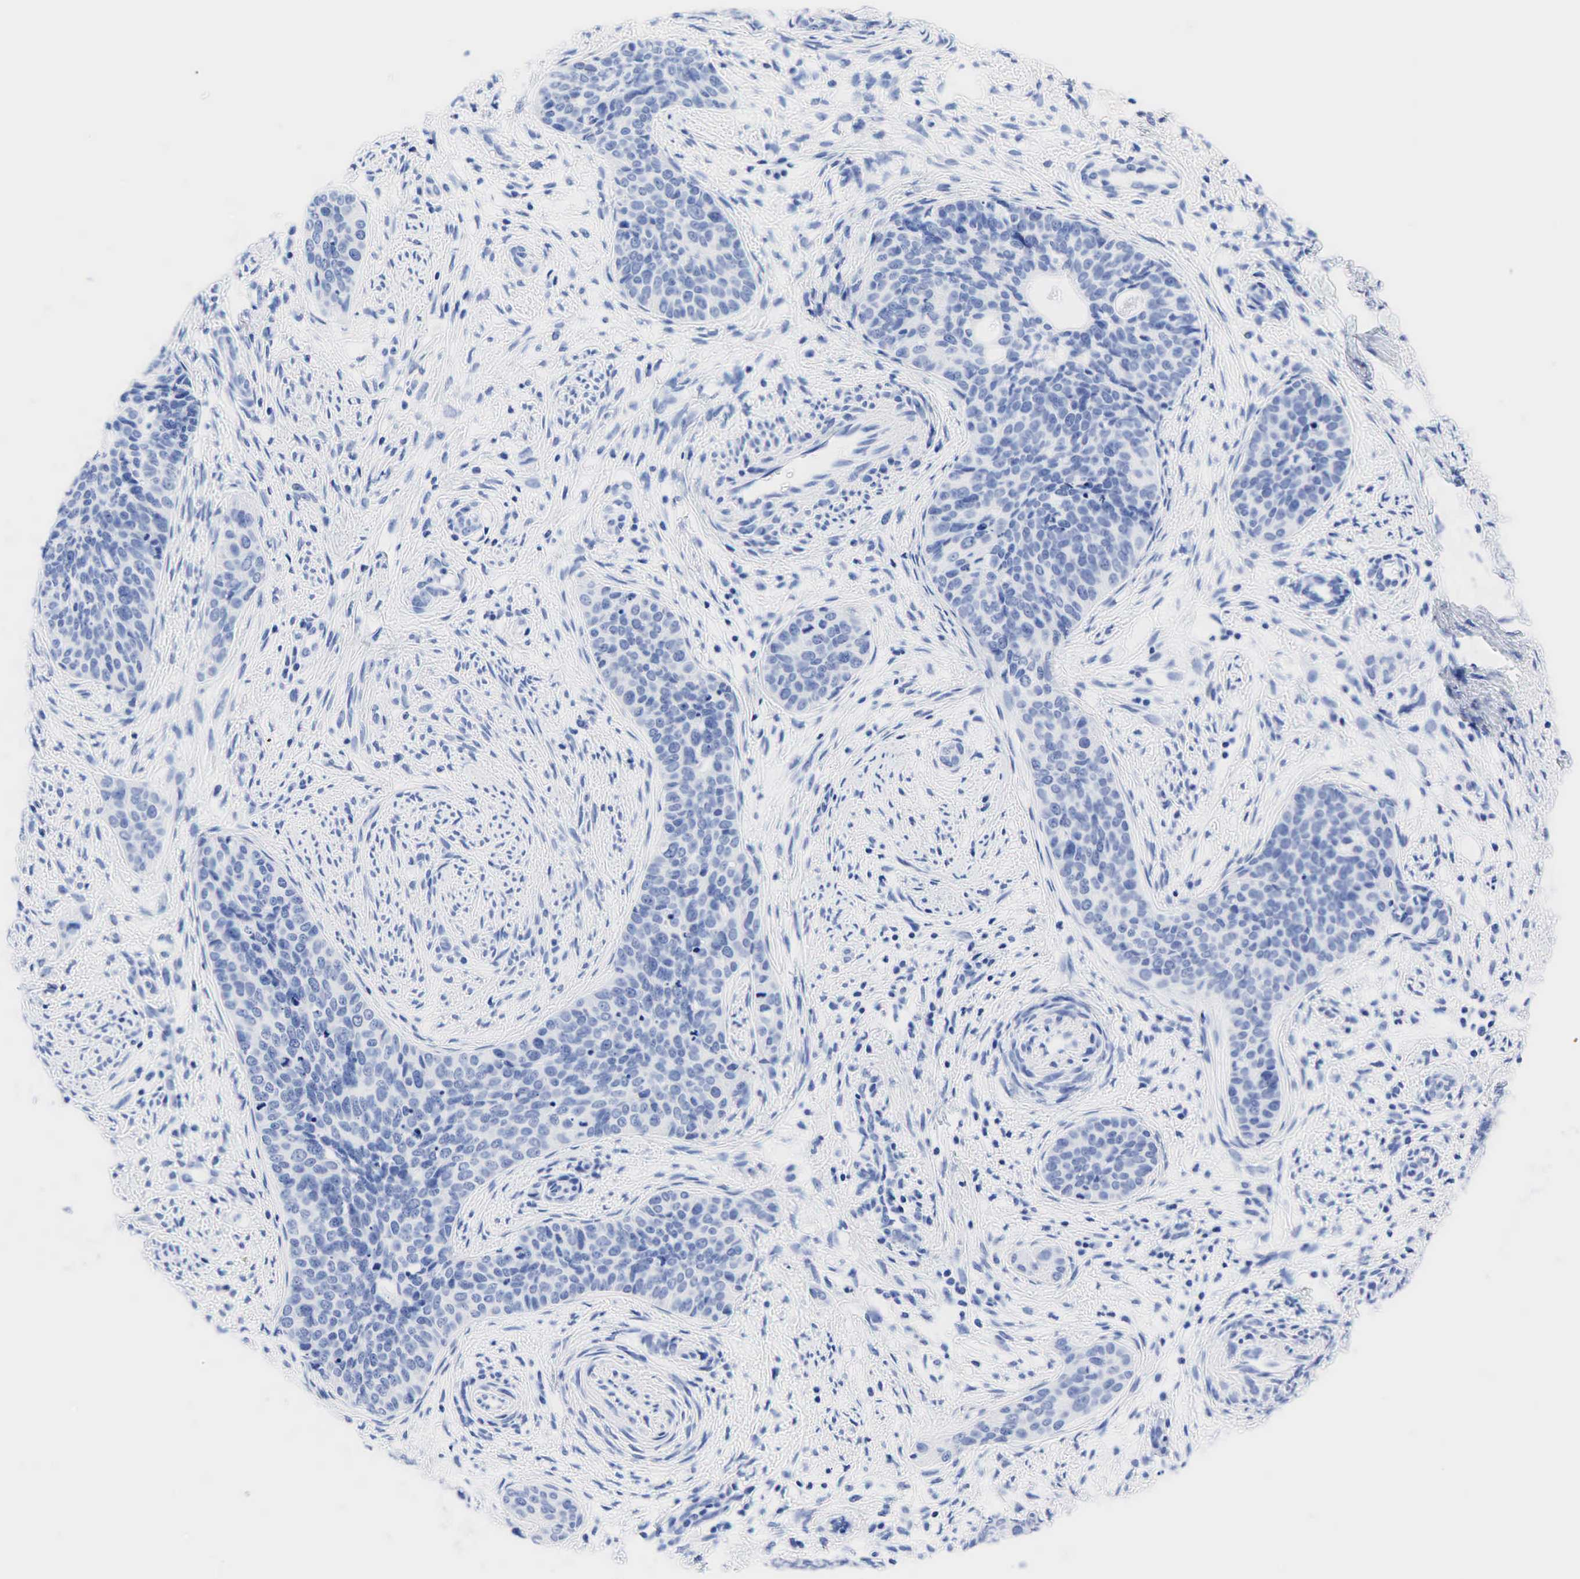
{"staining": {"intensity": "negative", "quantity": "none", "location": "none"}, "tissue": "cervical cancer", "cell_type": "Tumor cells", "image_type": "cancer", "snomed": [{"axis": "morphology", "description": "Squamous cell carcinoma, NOS"}, {"axis": "topography", "description": "Cervix"}], "caption": "Immunohistochemistry (IHC) histopathology image of neoplastic tissue: cervical cancer (squamous cell carcinoma) stained with DAB (3,3'-diaminobenzidine) shows no significant protein expression in tumor cells. (Stains: DAB immunohistochemistry (IHC) with hematoxylin counter stain, Microscopy: brightfield microscopy at high magnification).", "gene": "NKX2-1", "patient": {"sex": "female", "age": 34}}